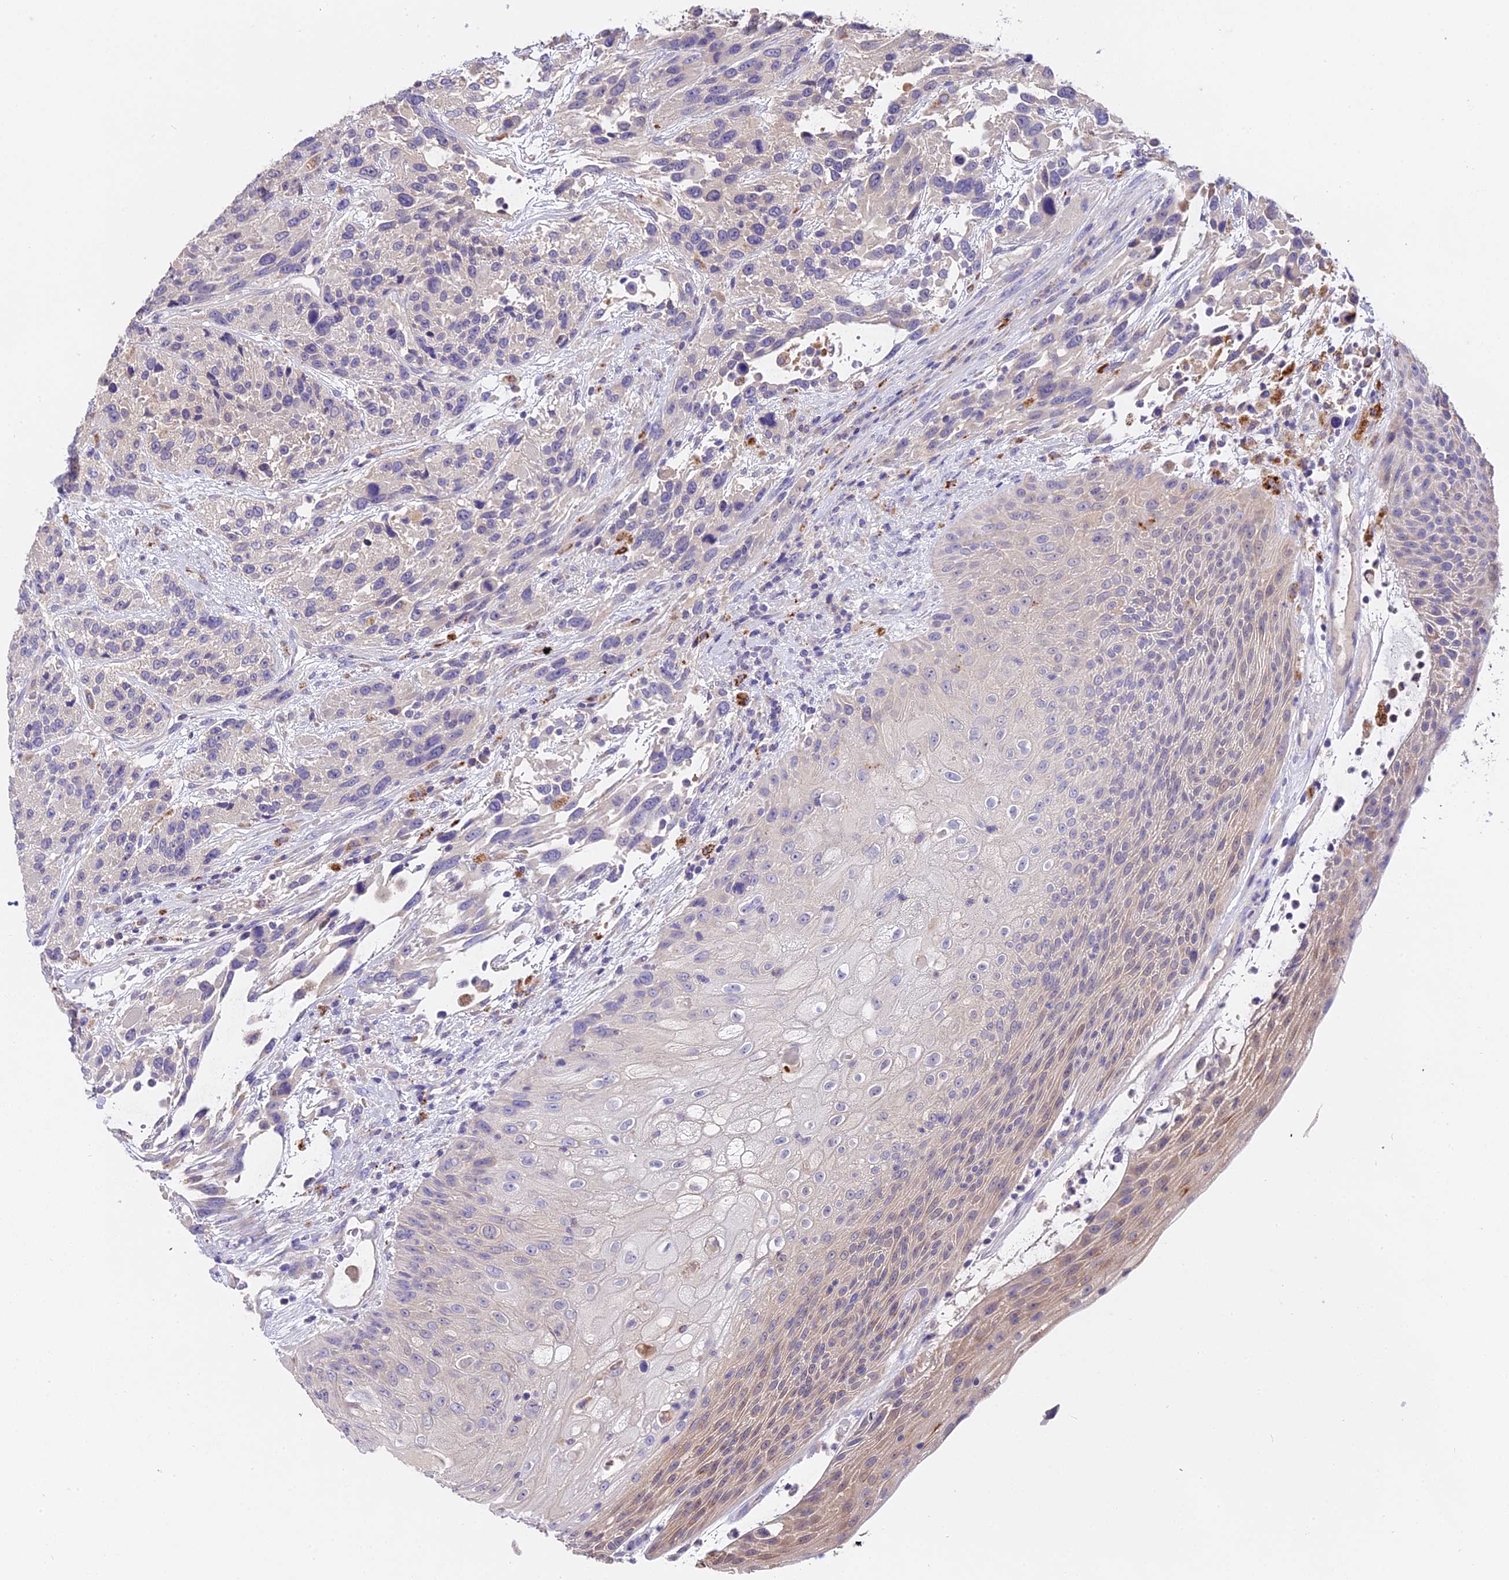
{"staining": {"intensity": "negative", "quantity": "none", "location": "none"}, "tissue": "urothelial cancer", "cell_type": "Tumor cells", "image_type": "cancer", "snomed": [{"axis": "morphology", "description": "Urothelial carcinoma, High grade"}, {"axis": "topography", "description": "Urinary bladder"}], "caption": "This is an immunohistochemistry photomicrograph of urothelial carcinoma (high-grade). There is no expression in tumor cells.", "gene": "LYPD6", "patient": {"sex": "female", "age": 70}}